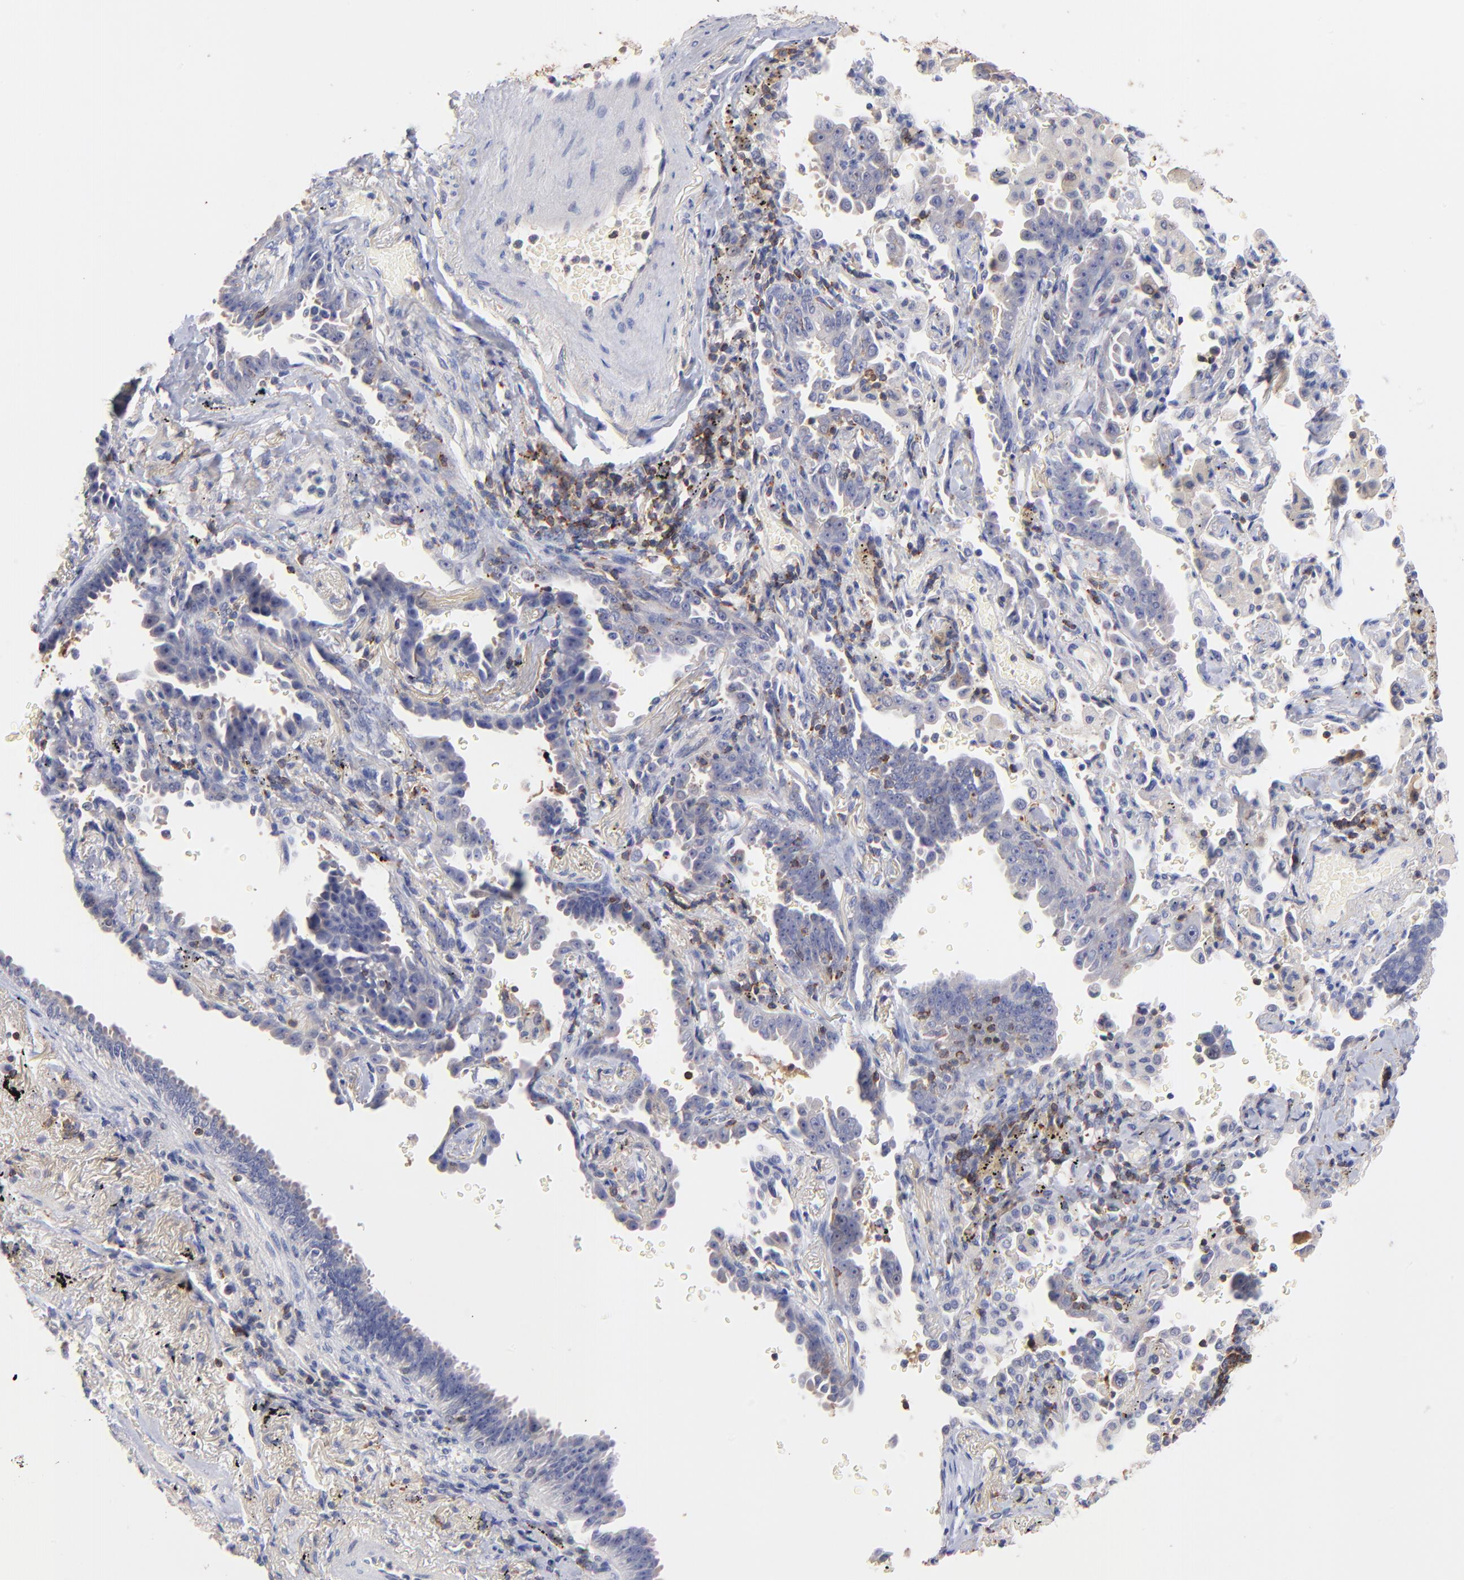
{"staining": {"intensity": "negative", "quantity": "none", "location": "none"}, "tissue": "lung cancer", "cell_type": "Tumor cells", "image_type": "cancer", "snomed": [{"axis": "morphology", "description": "Adenocarcinoma, NOS"}, {"axis": "topography", "description": "Lung"}], "caption": "Human lung cancer (adenocarcinoma) stained for a protein using IHC demonstrates no expression in tumor cells.", "gene": "KREMEN2", "patient": {"sex": "female", "age": 64}}